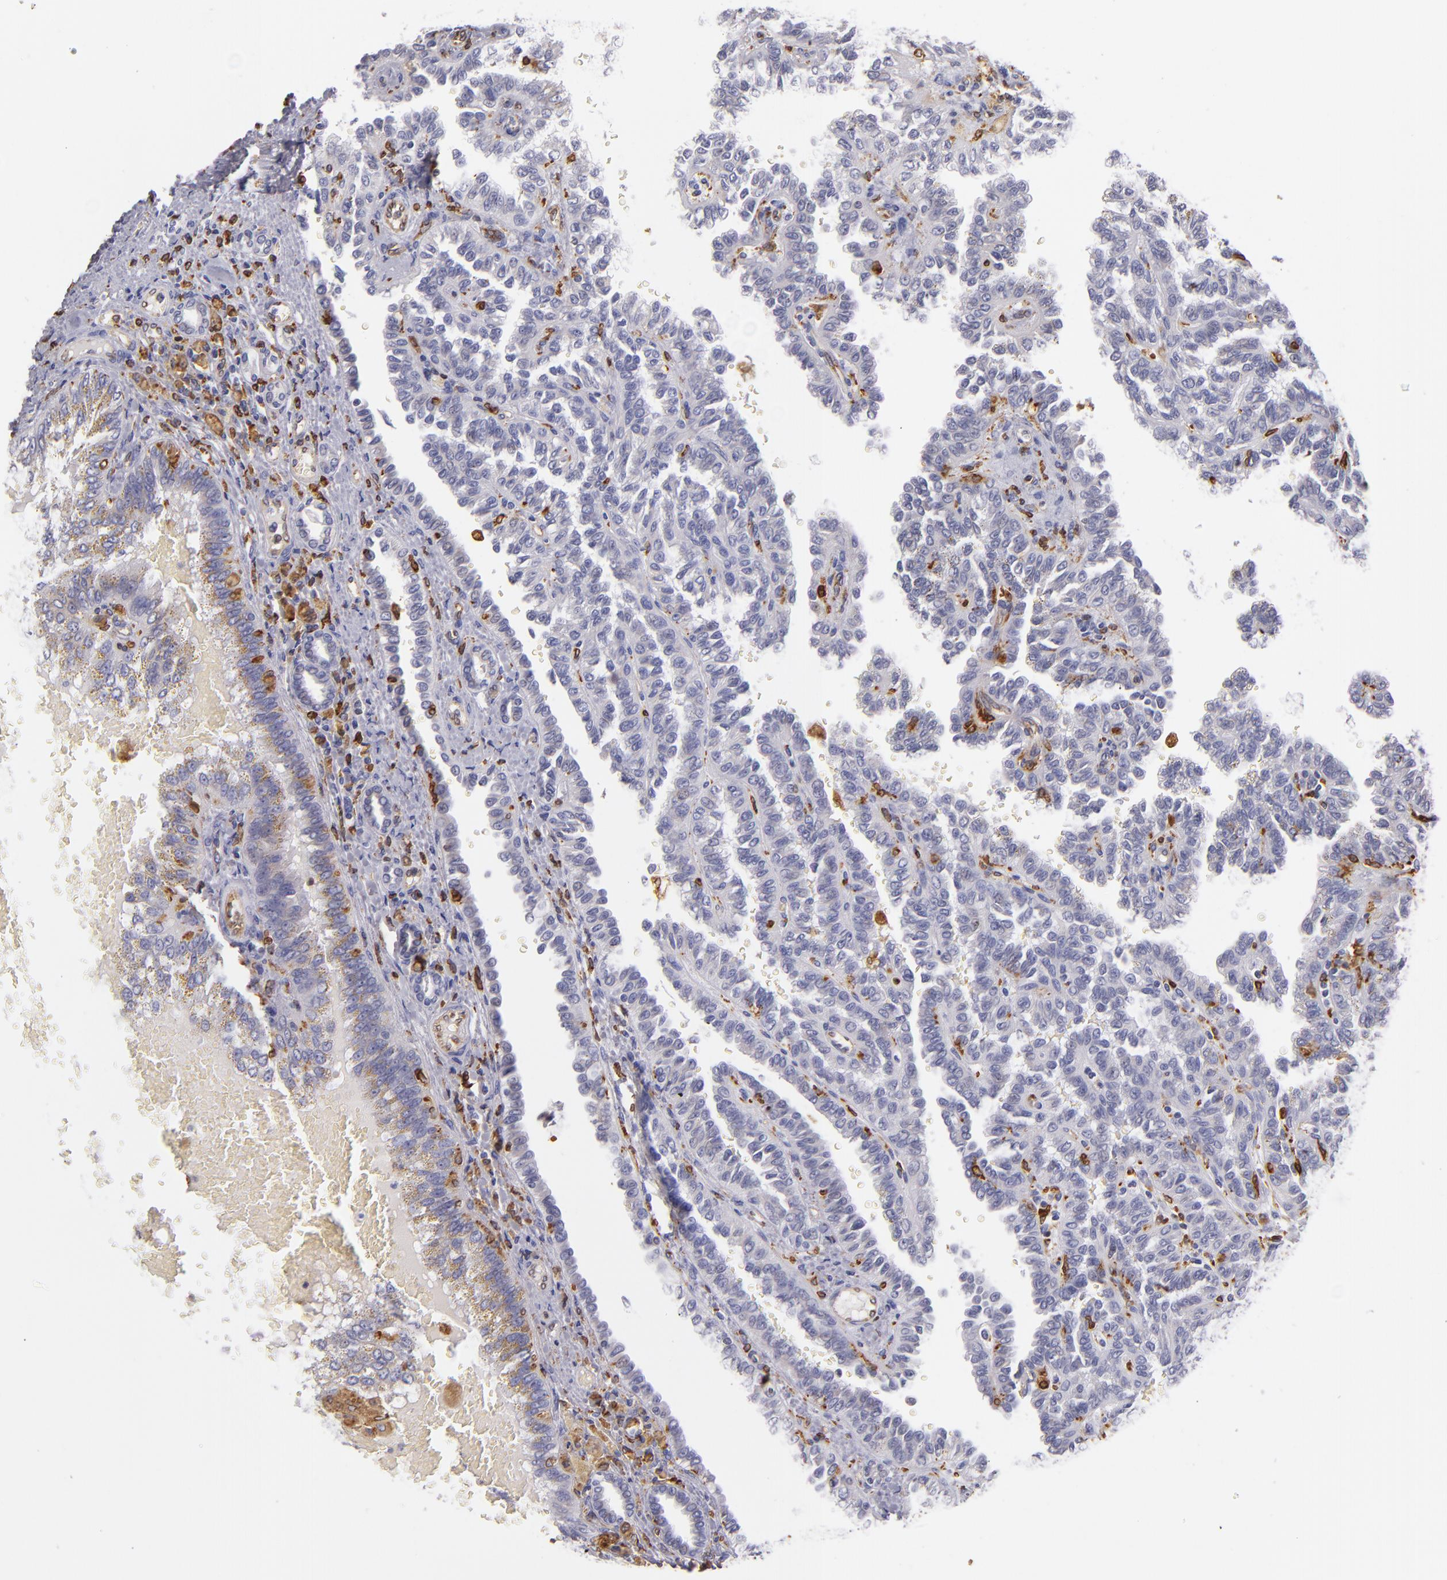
{"staining": {"intensity": "negative", "quantity": "none", "location": "none"}, "tissue": "renal cancer", "cell_type": "Tumor cells", "image_type": "cancer", "snomed": [{"axis": "morphology", "description": "Inflammation, NOS"}, {"axis": "morphology", "description": "Adenocarcinoma, NOS"}, {"axis": "topography", "description": "Kidney"}], "caption": "This histopathology image is of adenocarcinoma (renal) stained with immunohistochemistry to label a protein in brown with the nuclei are counter-stained blue. There is no positivity in tumor cells. (DAB (3,3'-diaminobenzidine) immunohistochemistry with hematoxylin counter stain).", "gene": "CD74", "patient": {"sex": "male", "age": 68}}